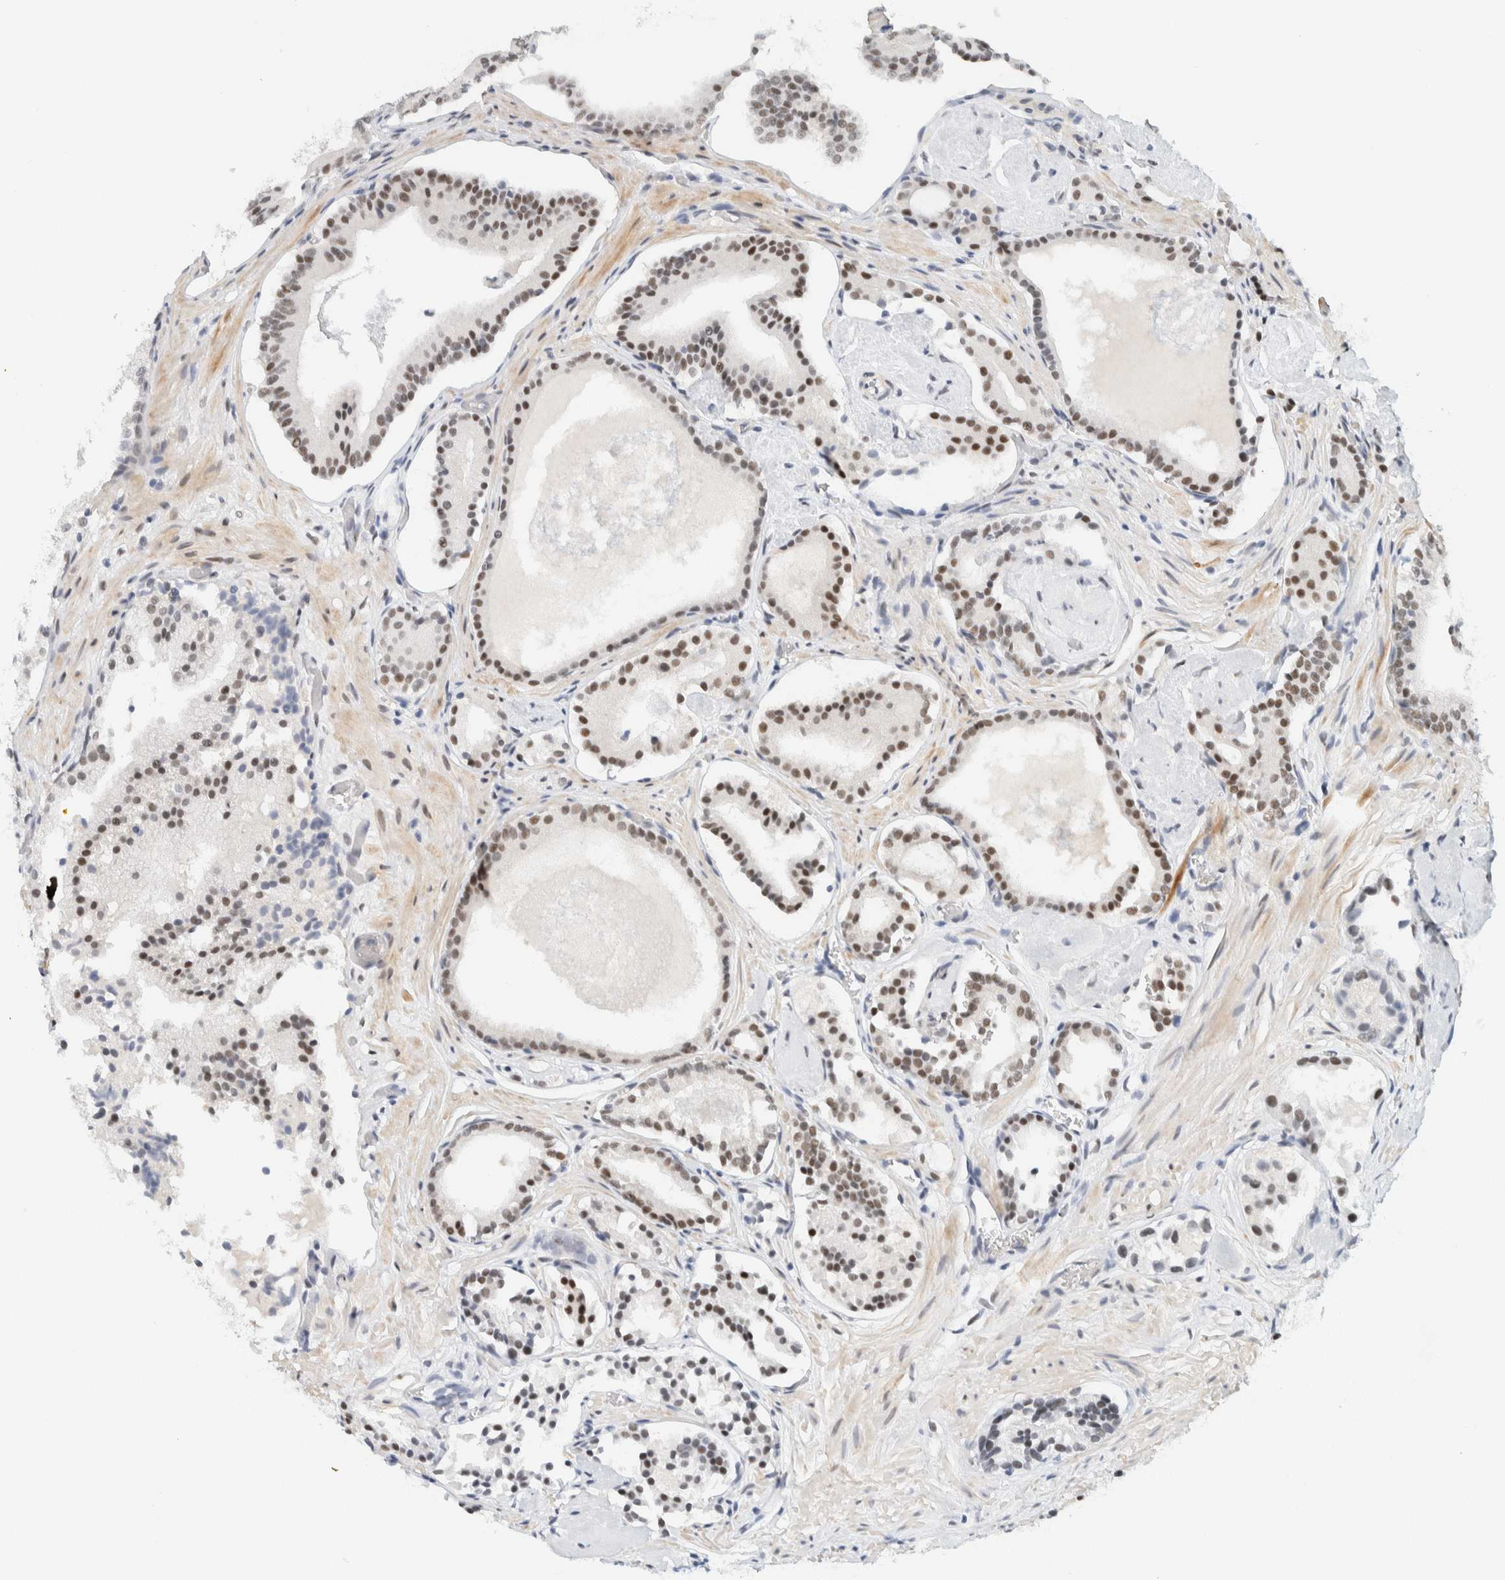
{"staining": {"intensity": "moderate", "quantity": ">75%", "location": "nuclear"}, "tissue": "prostate cancer", "cell_type": "Tumor cells", "image_type": "cancer", "snomed": [{"axis": "morphology", "description": "Adenocarcinoma, Low grade"}, {"axis": "topography", "description": "Prostate"}], "caption": "A micrograph of human low-grade adenocarcinoma (prostate) stained for a protein shows moderate nuclear brown staining in tumor cells.", "gene": "ZNF683", "patient": {"sex": "male", "age": 51}}